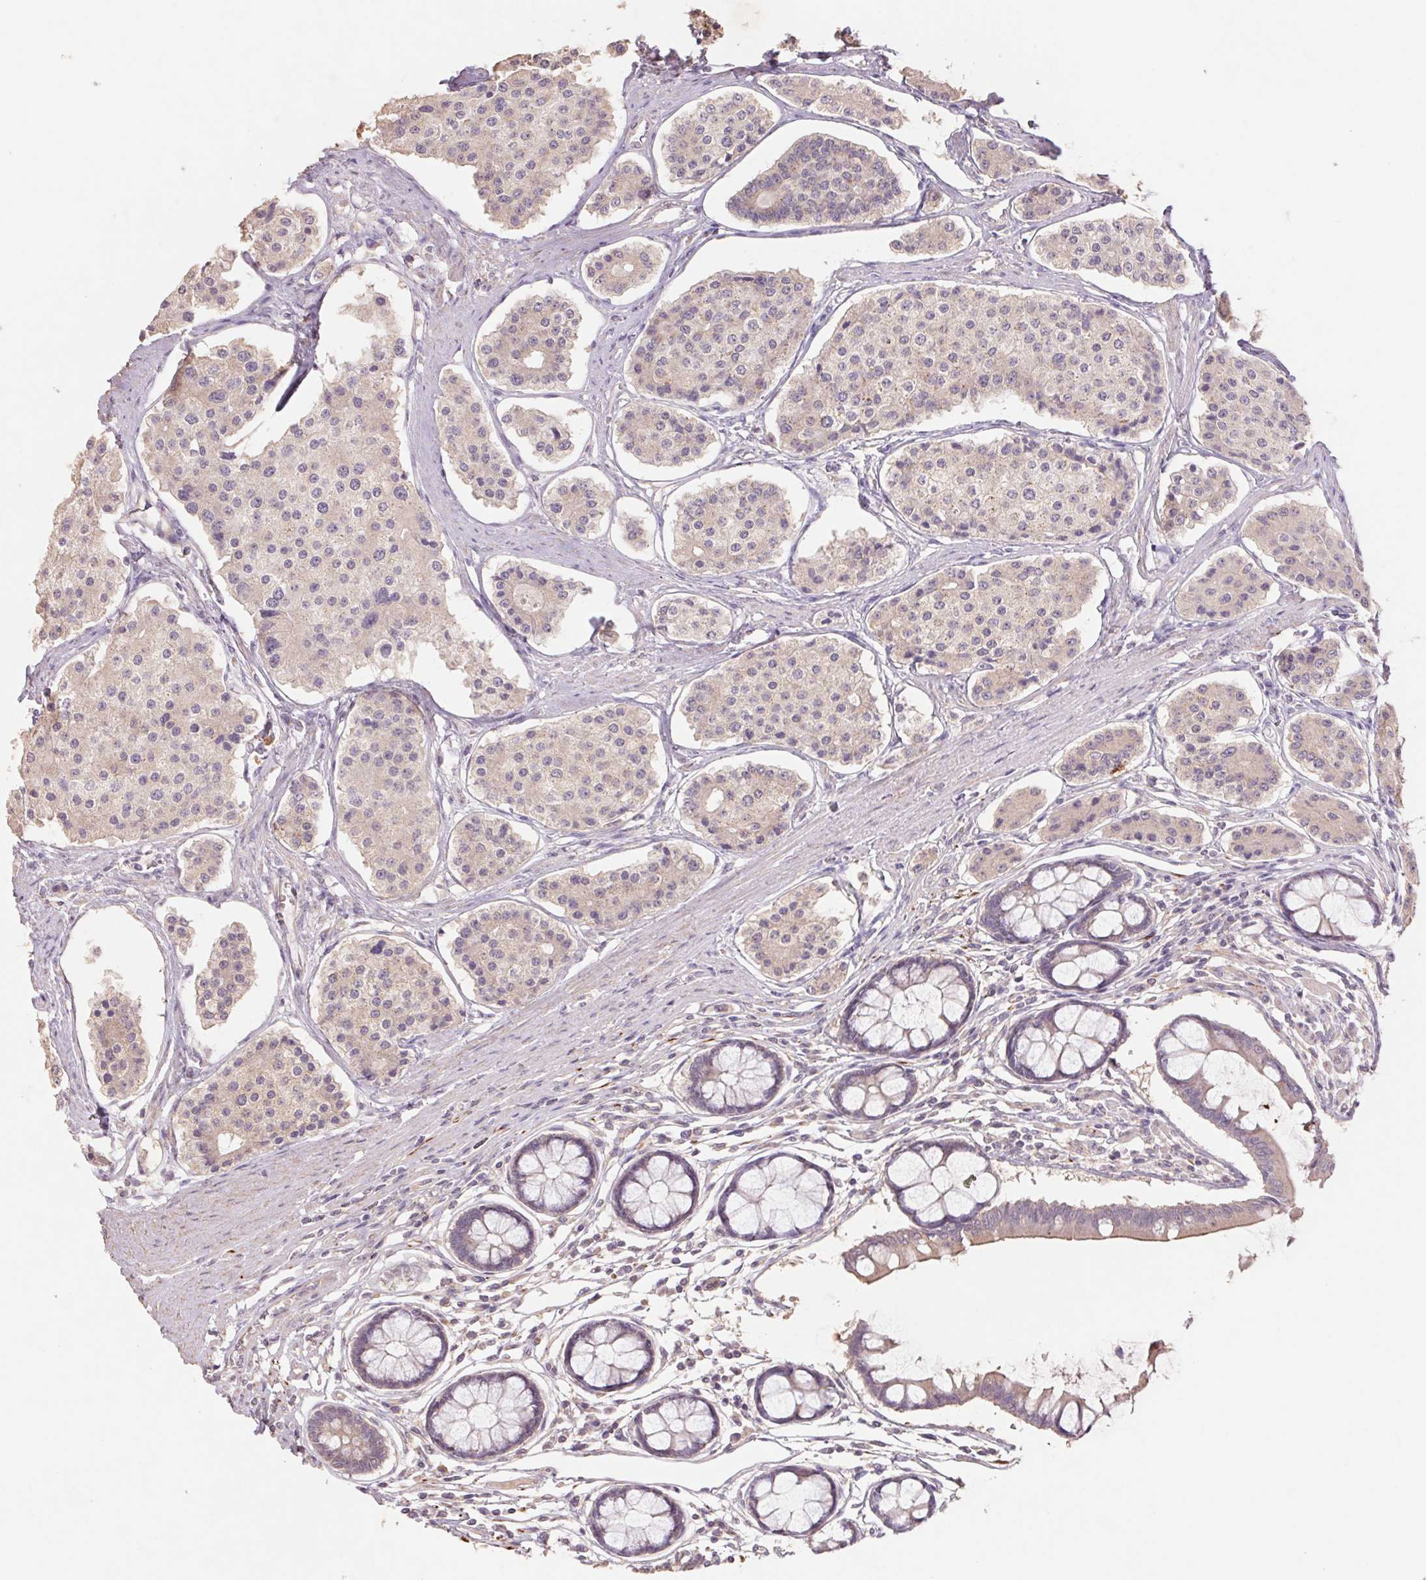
{"staining": {"intensity": "weak", "quantity": "25%-75%", "location": "cytoplasmic/membranous"}, "tissue": "carcinoid", "cell_type": "Tumor cells", "image_type": "cancer", "snomed": [{"axis": "morphology", "description": "Carcinoid, malignant, NOS"}, {"axis": "topography", "description": "Small intestine"}], "caption": "A high-resolution micrograph shows immunohistochemistry (IHC) staining of malignant carcinoid, which reveals weak cytoplasmic/membranous expression in approximately 25%-75% of tumor cells.", "gene": "GRM2", "patient": {"sex": "female", "age": 65}}